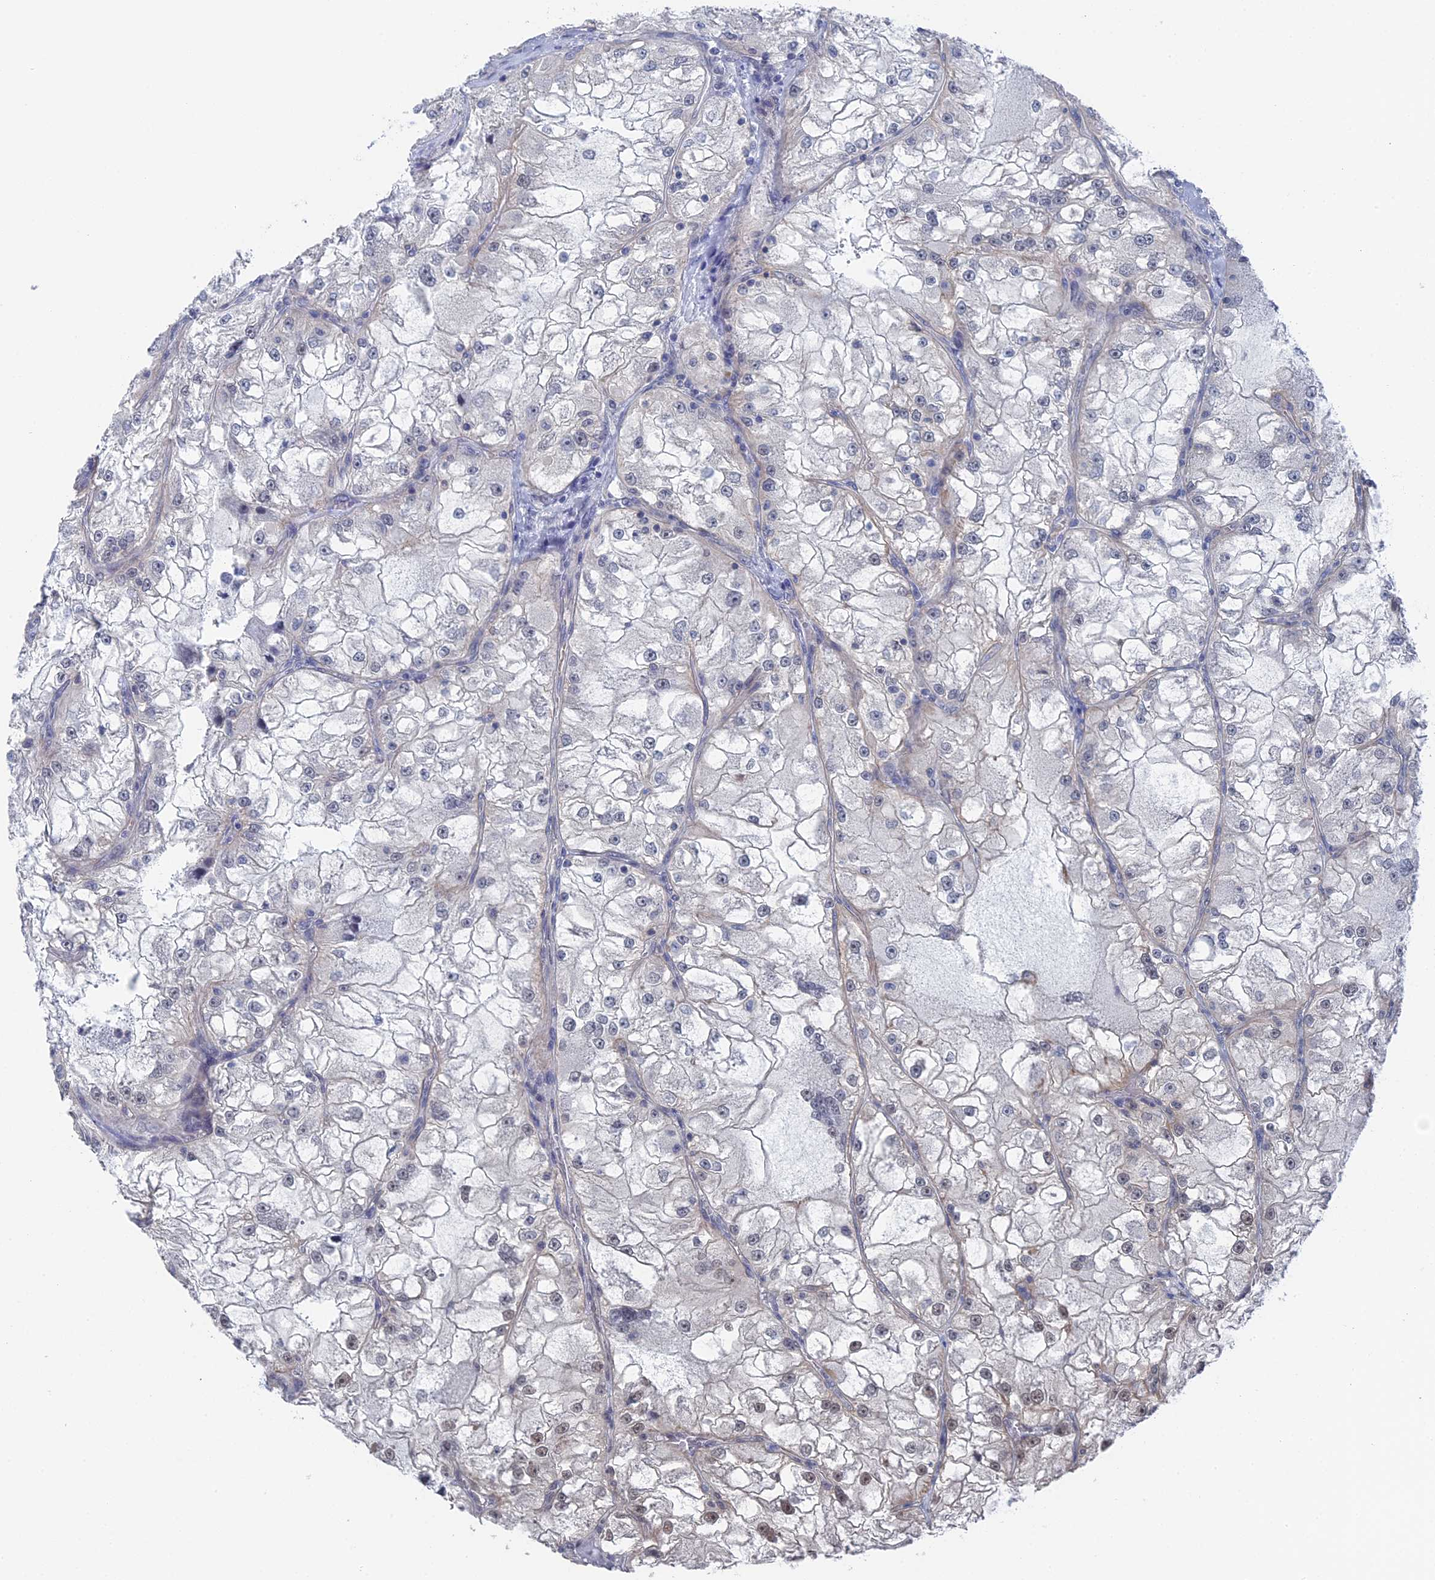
{"staining": {"intensity": "moderate", "quantity": "<25%", "location": "nuclear"}, "tissue": "renal cancer", "cell_type": "Tumor cells", "image_type": "cancer", "snomed": [{"axis": "morphology", "description": "Adenocarcinoma, NOS"}, {"axis": "topography", "description": "Kidney"}], "caption": "Human adenocarcinoma (renal) stained with a protein marker exhibits moderate staining in tumor cells.", "gene": "TSSC4", "patient": {"sex": "female", "age": 72}}